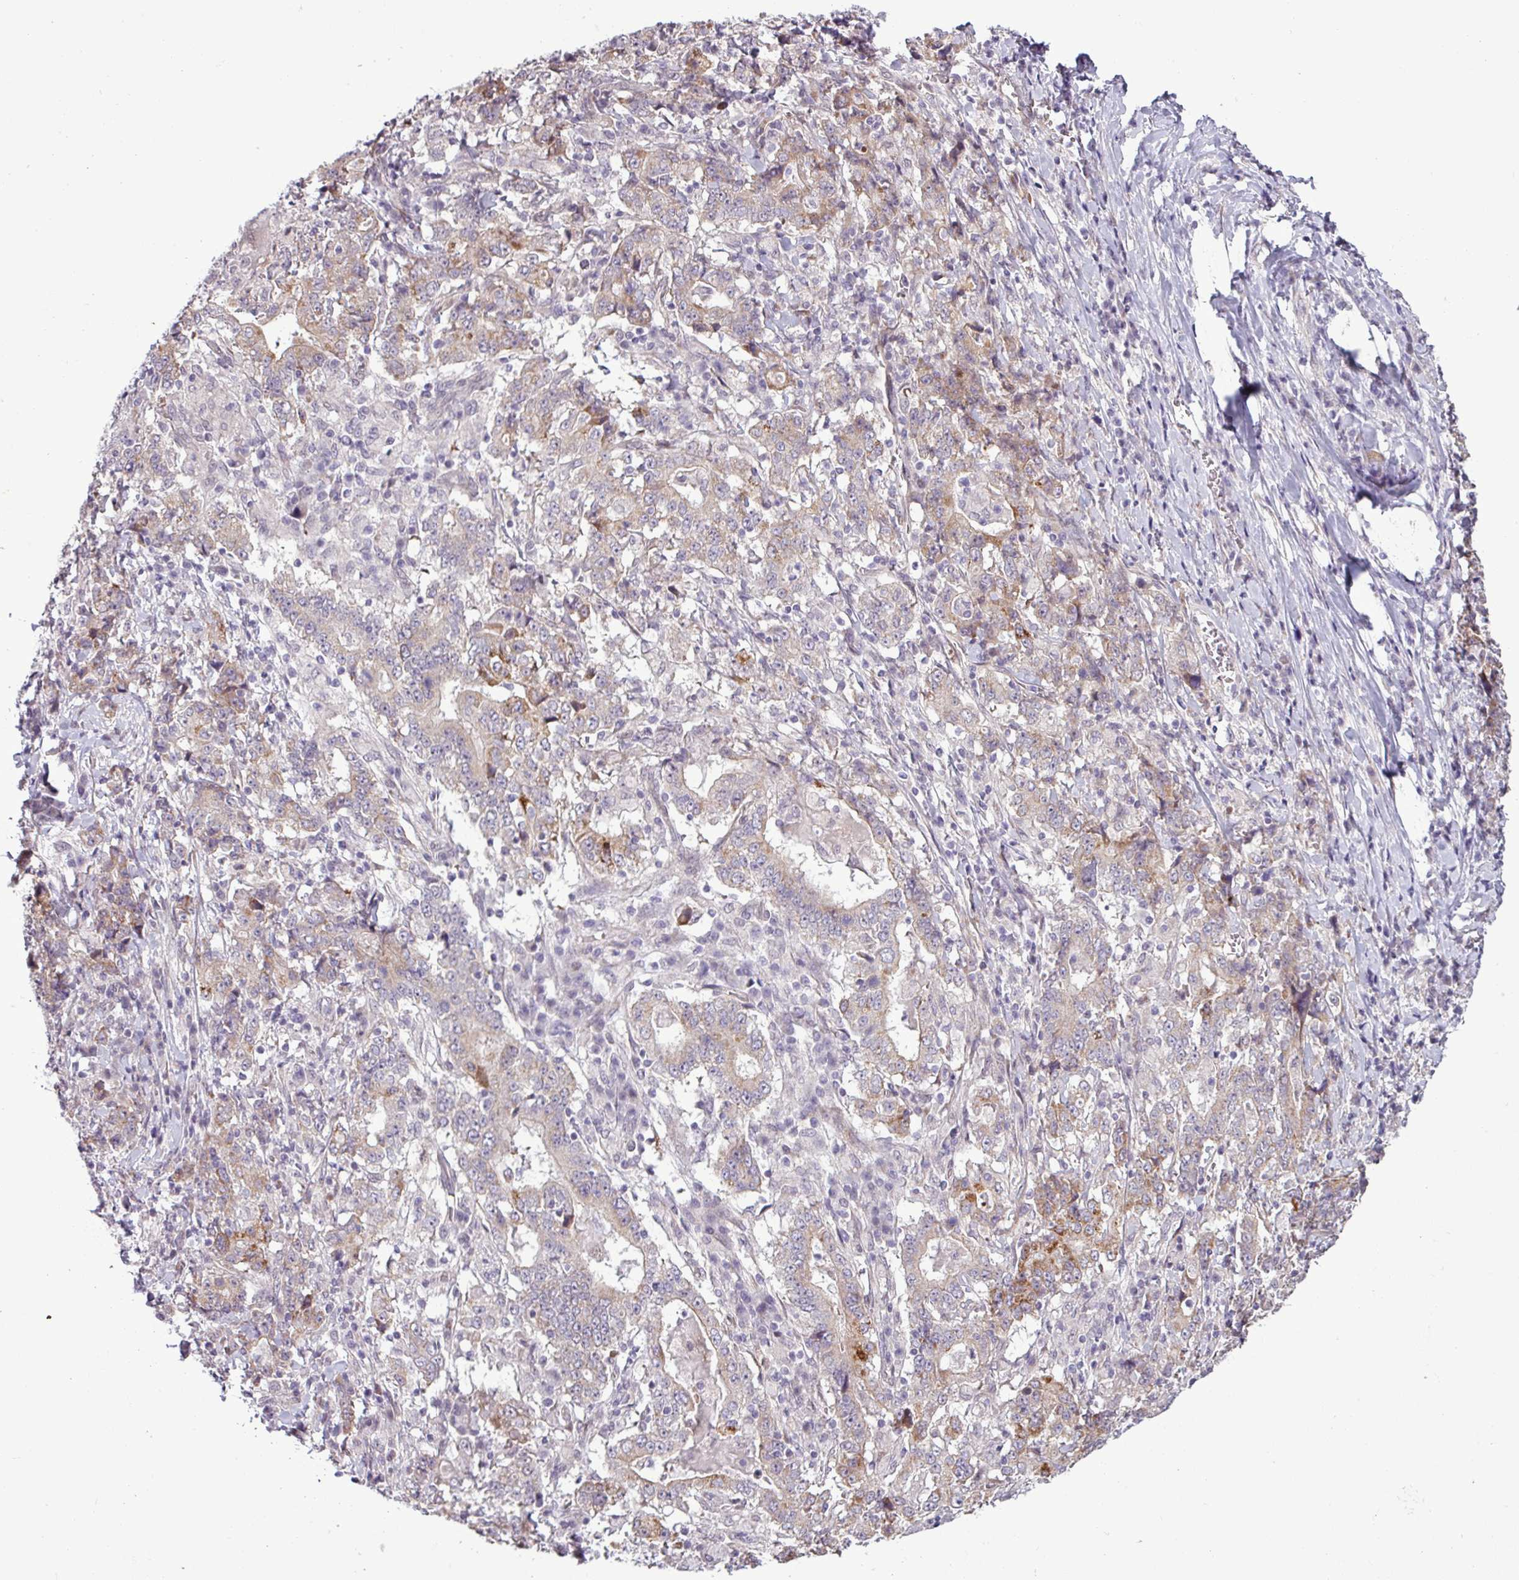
{"staining": {"intensity": "moderate", "quantity": "<25%", "location": "cytoplasmic/membranous"}, "tissue": "stomach cancer", "cell_type": "Tumor cells", "image_type": "cancer", "snomed": [{"axis": "morphology", "description": "Normal tissue, NOS"}, {"axis": "morphology", "description": "Adenocarcinoma, NOS"}, {"axis": "topography", "description": "Stomach, upper"}, {"axis": "topography", "description": "Stomach"}], "caption": "A photomicrograph showing moderate cytoplasmic/membranous expression in about <25% of tumor cells in stomach cancer (adenocarcinoma), as visualized by brown immunohistochemical staining.", "gene": "GPT2", "patient": {"sex": "male", "age": 59}}